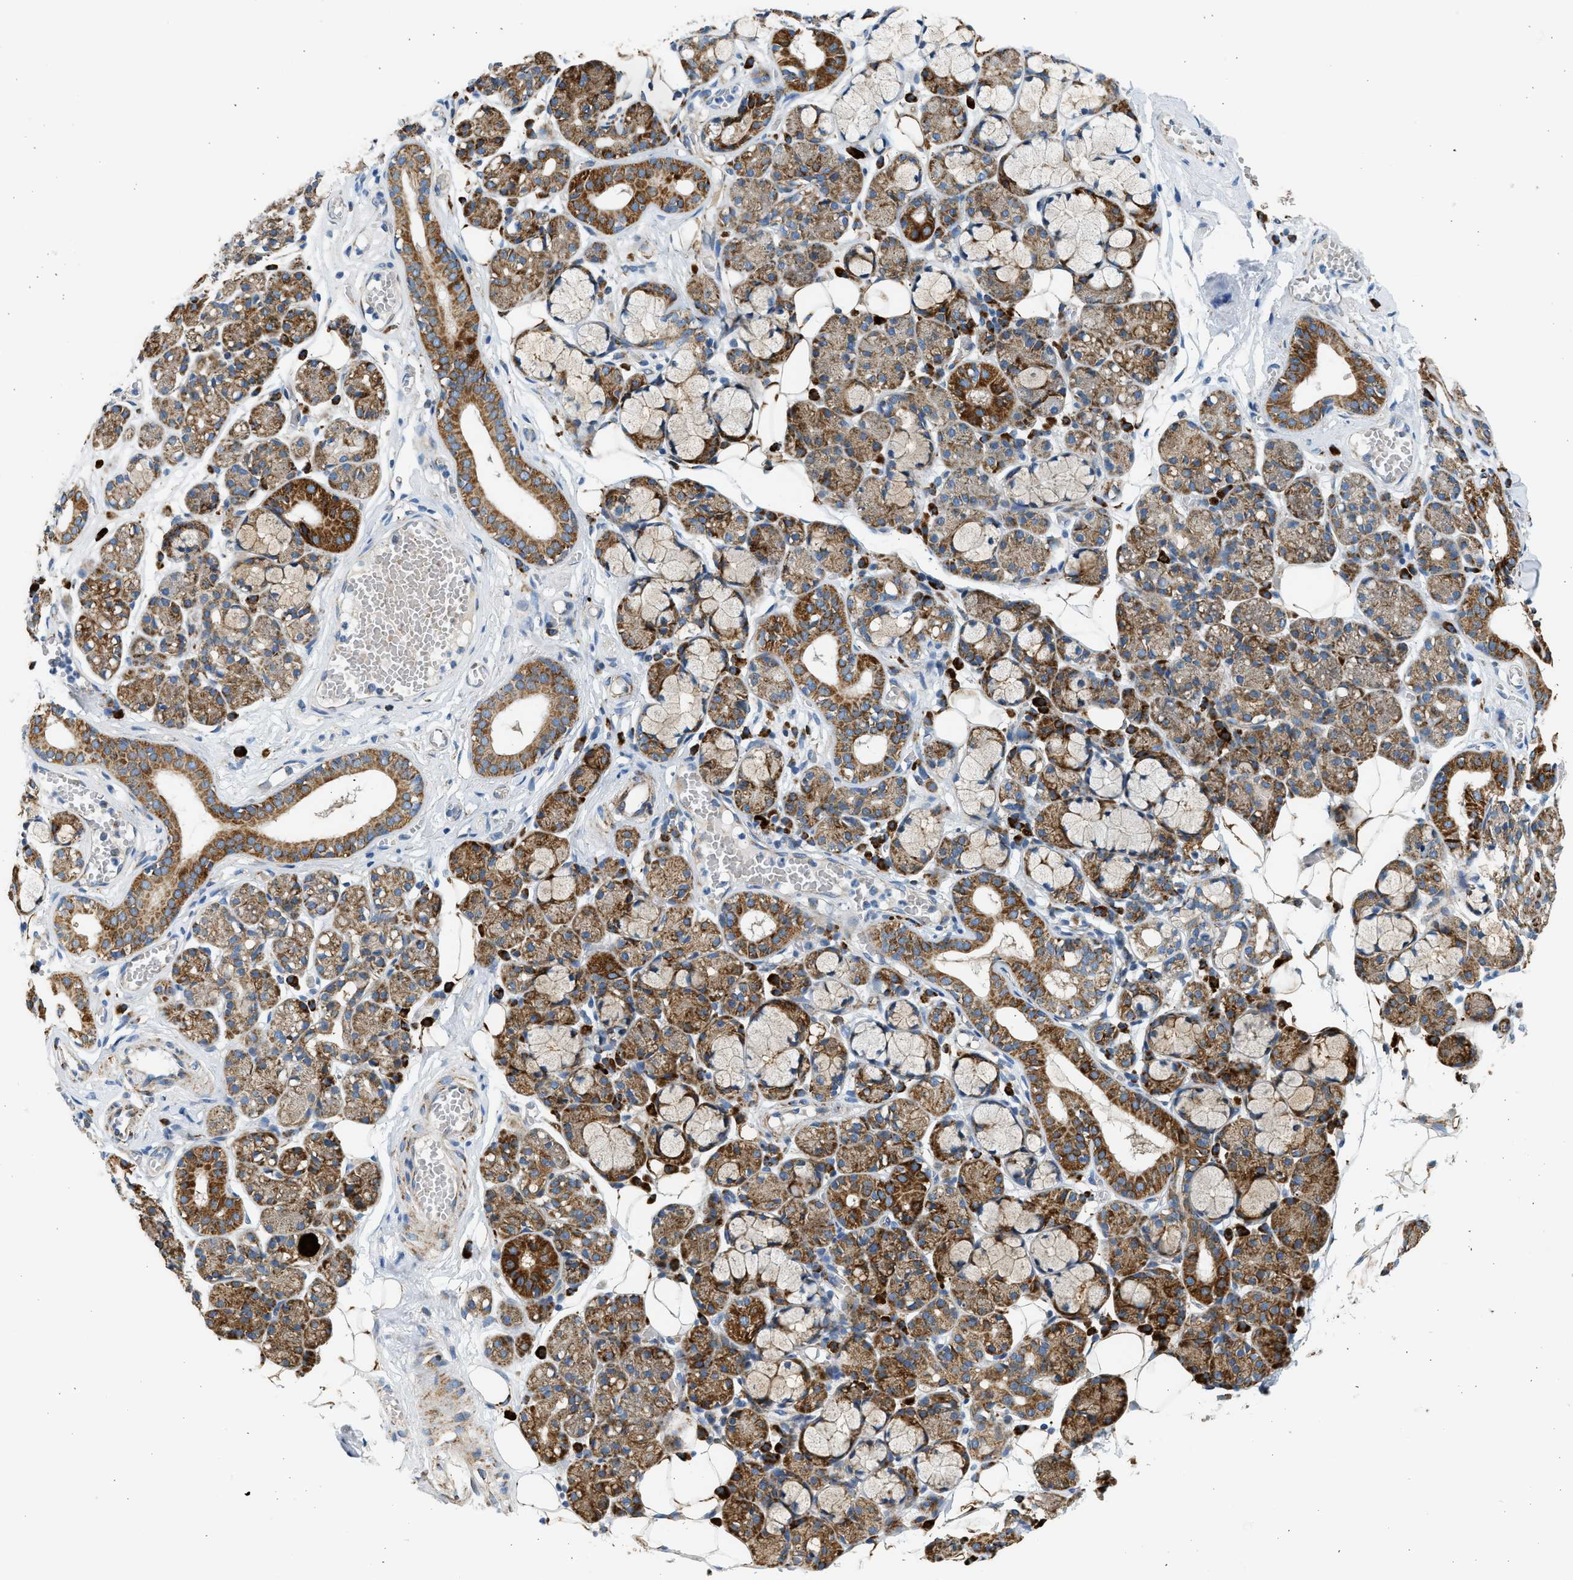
{"staining": {"intensity": "strong", "quantity": ">75%", "location": "cytoplasmic/membranous"}, "tissue": "salivary gland", "cell_type": "Glandular cells", "image_type": "normal", "snomed": [{"axis": "morphology", "description": "Normal tissue, NOS"}, {"axis": "topography", "description": "Salivary gland"}], "caption": "Strong cytoplasmic/membranous expression is present in approximately >75% of glandular cells in normal salivary gland. (Brightfield microscopy of DAB IHC at high magnification).", "gene": "KCNMB3", "patient": {"sex": "male", "age": 63}}